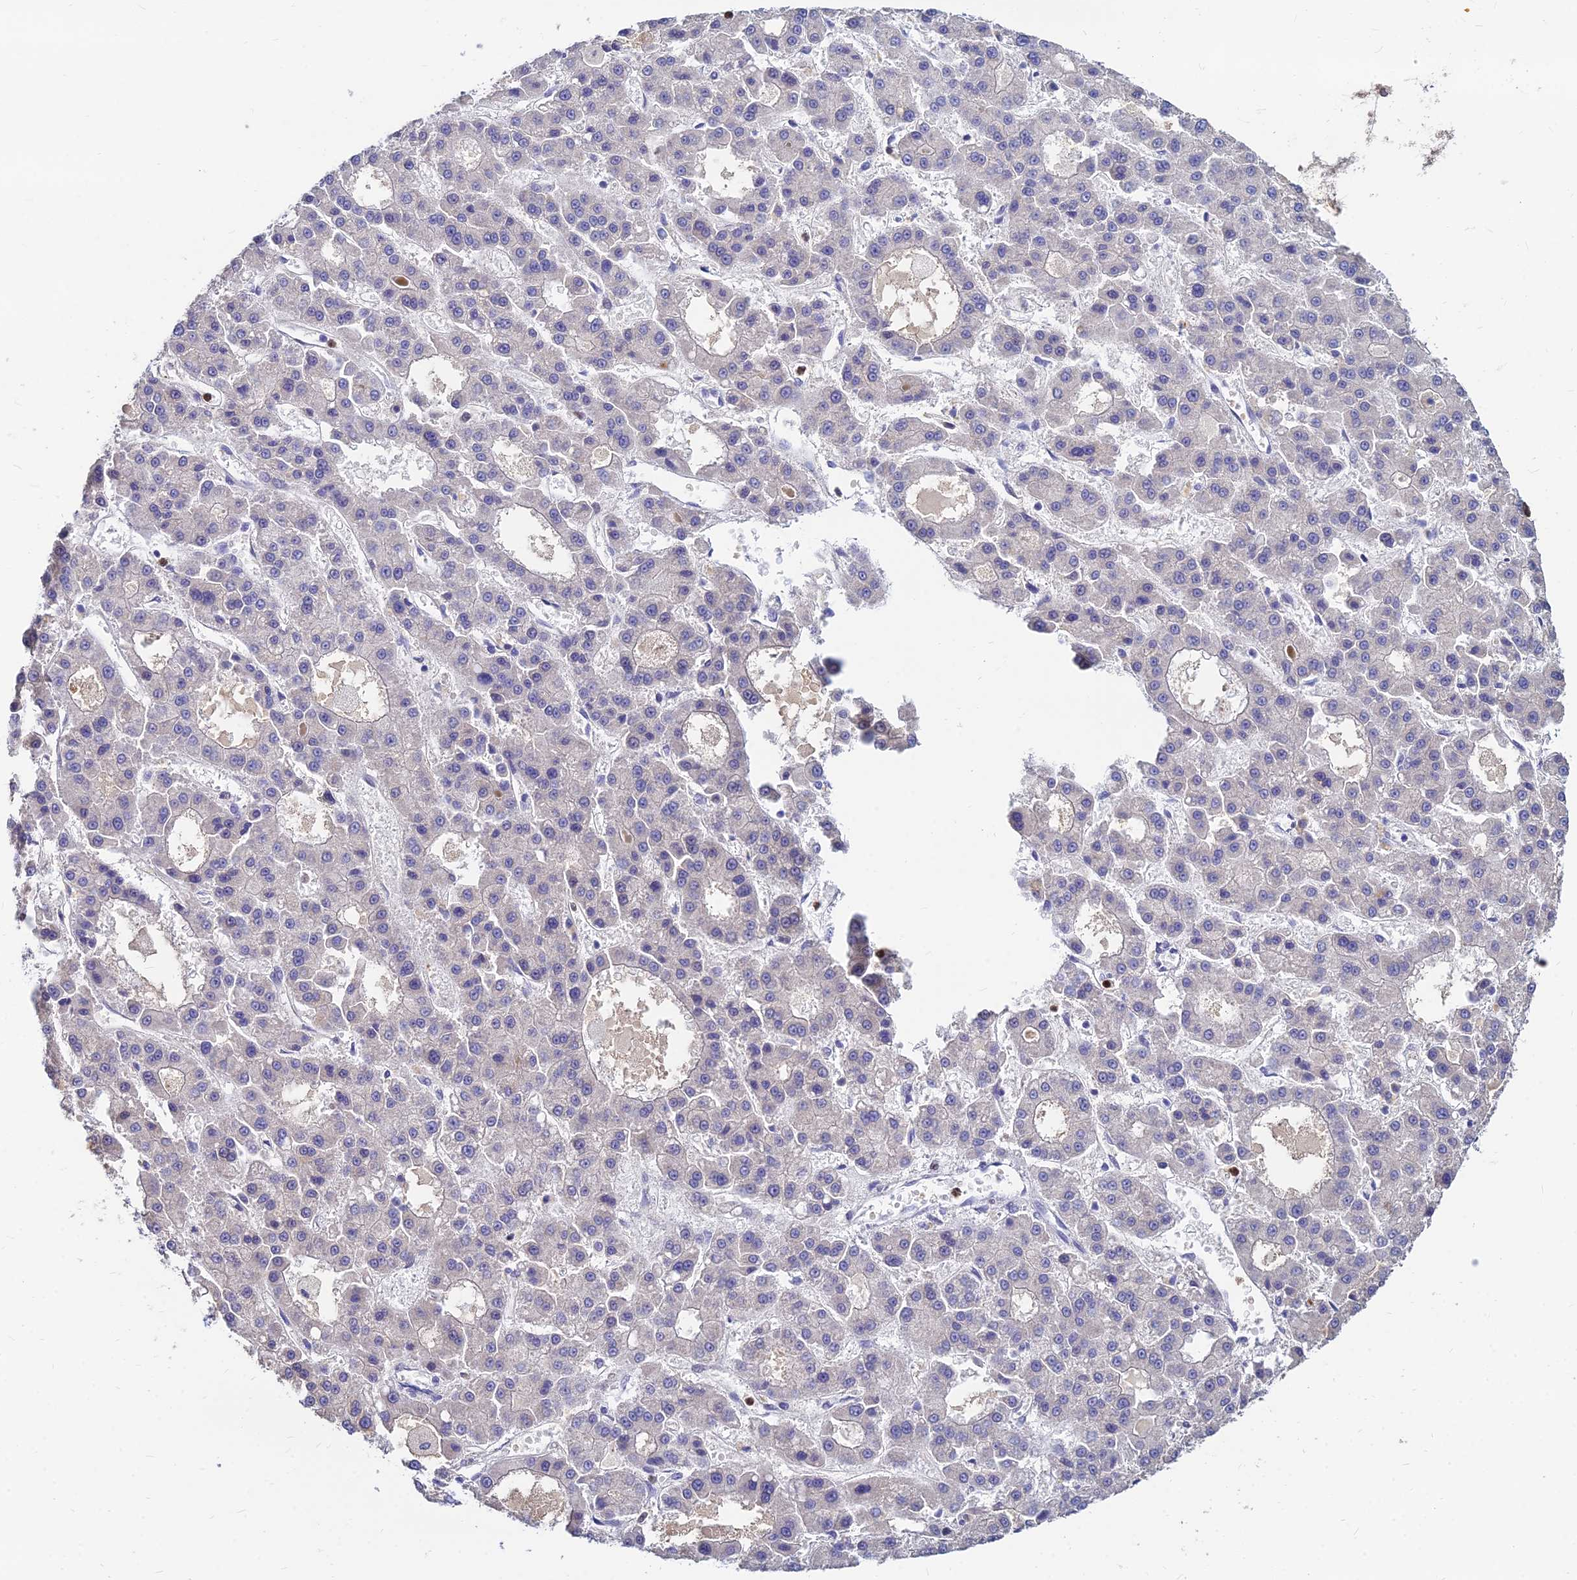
{"staining": {"intensity": "negative", "quantity": "none", "location": "none"}, "tissue": "liver cancer", "cell_type": "Tumor cells", "image_type": "cancer", "snomed": [{"axis": "morphology", "description": "Carcinoma, Hepatocellular, NOS"}, {"axis": "topography", "description": "Liver"}], "caption": "Tumor cells show no significant protein expression in liver cancer.", "gene": "GOLGA6D", "patient": {"sex": "male", "age": 70}}